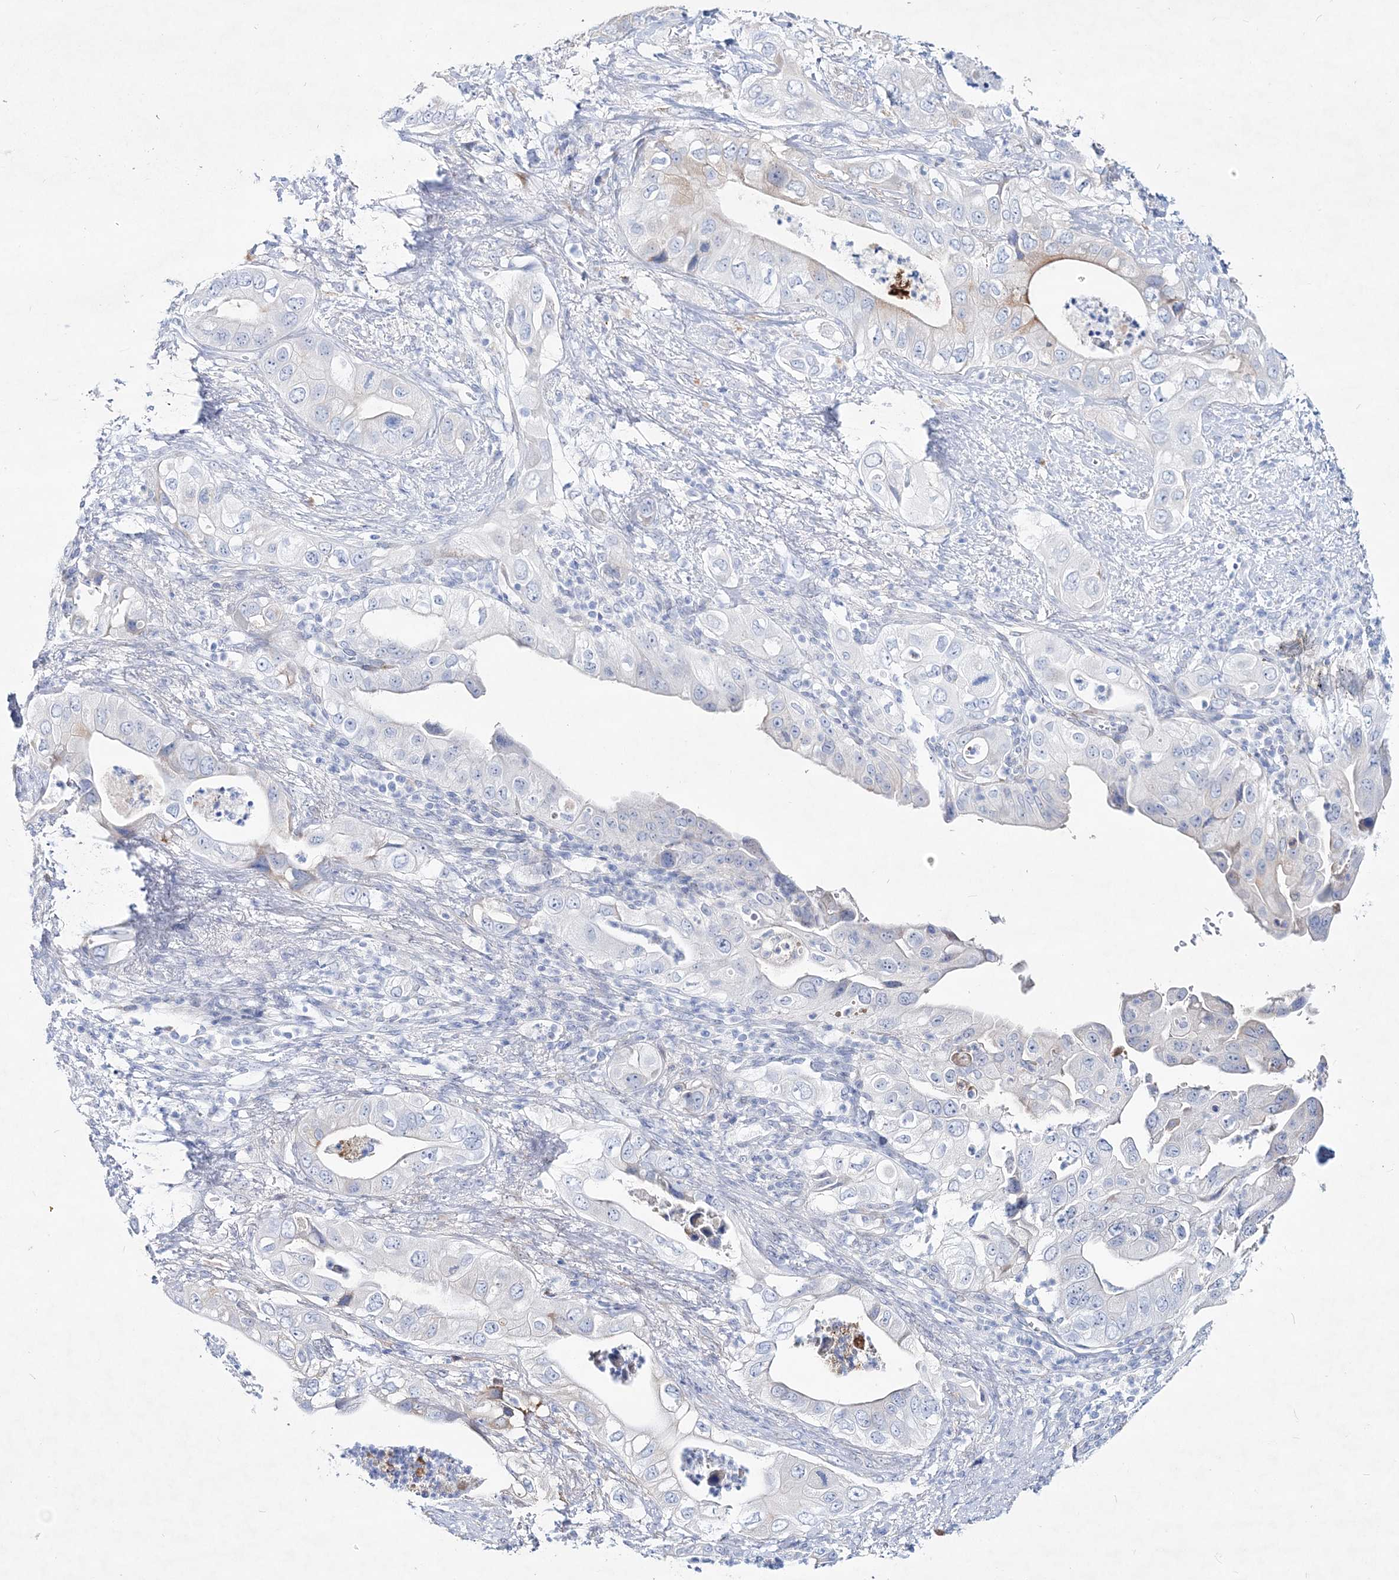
{"staining": {"intensity": "negative", "quantity": "none", "location": "none"}, "tissue": "pancreatic cancer", "cell_type": "Tumor cells", "image_type": "cancer", "snomed": [{"axis": "morphology", "description": "Adenocarcinoma, NOS"}, {"axis": "topography", "description": "Pancreas"}], "caption": "Protein analysis of pancreatic adenocarcinoma displays no significant expression in tumor cells.", "gene": "SPINK7", "patient": {"sex": "female", "age": 78}}